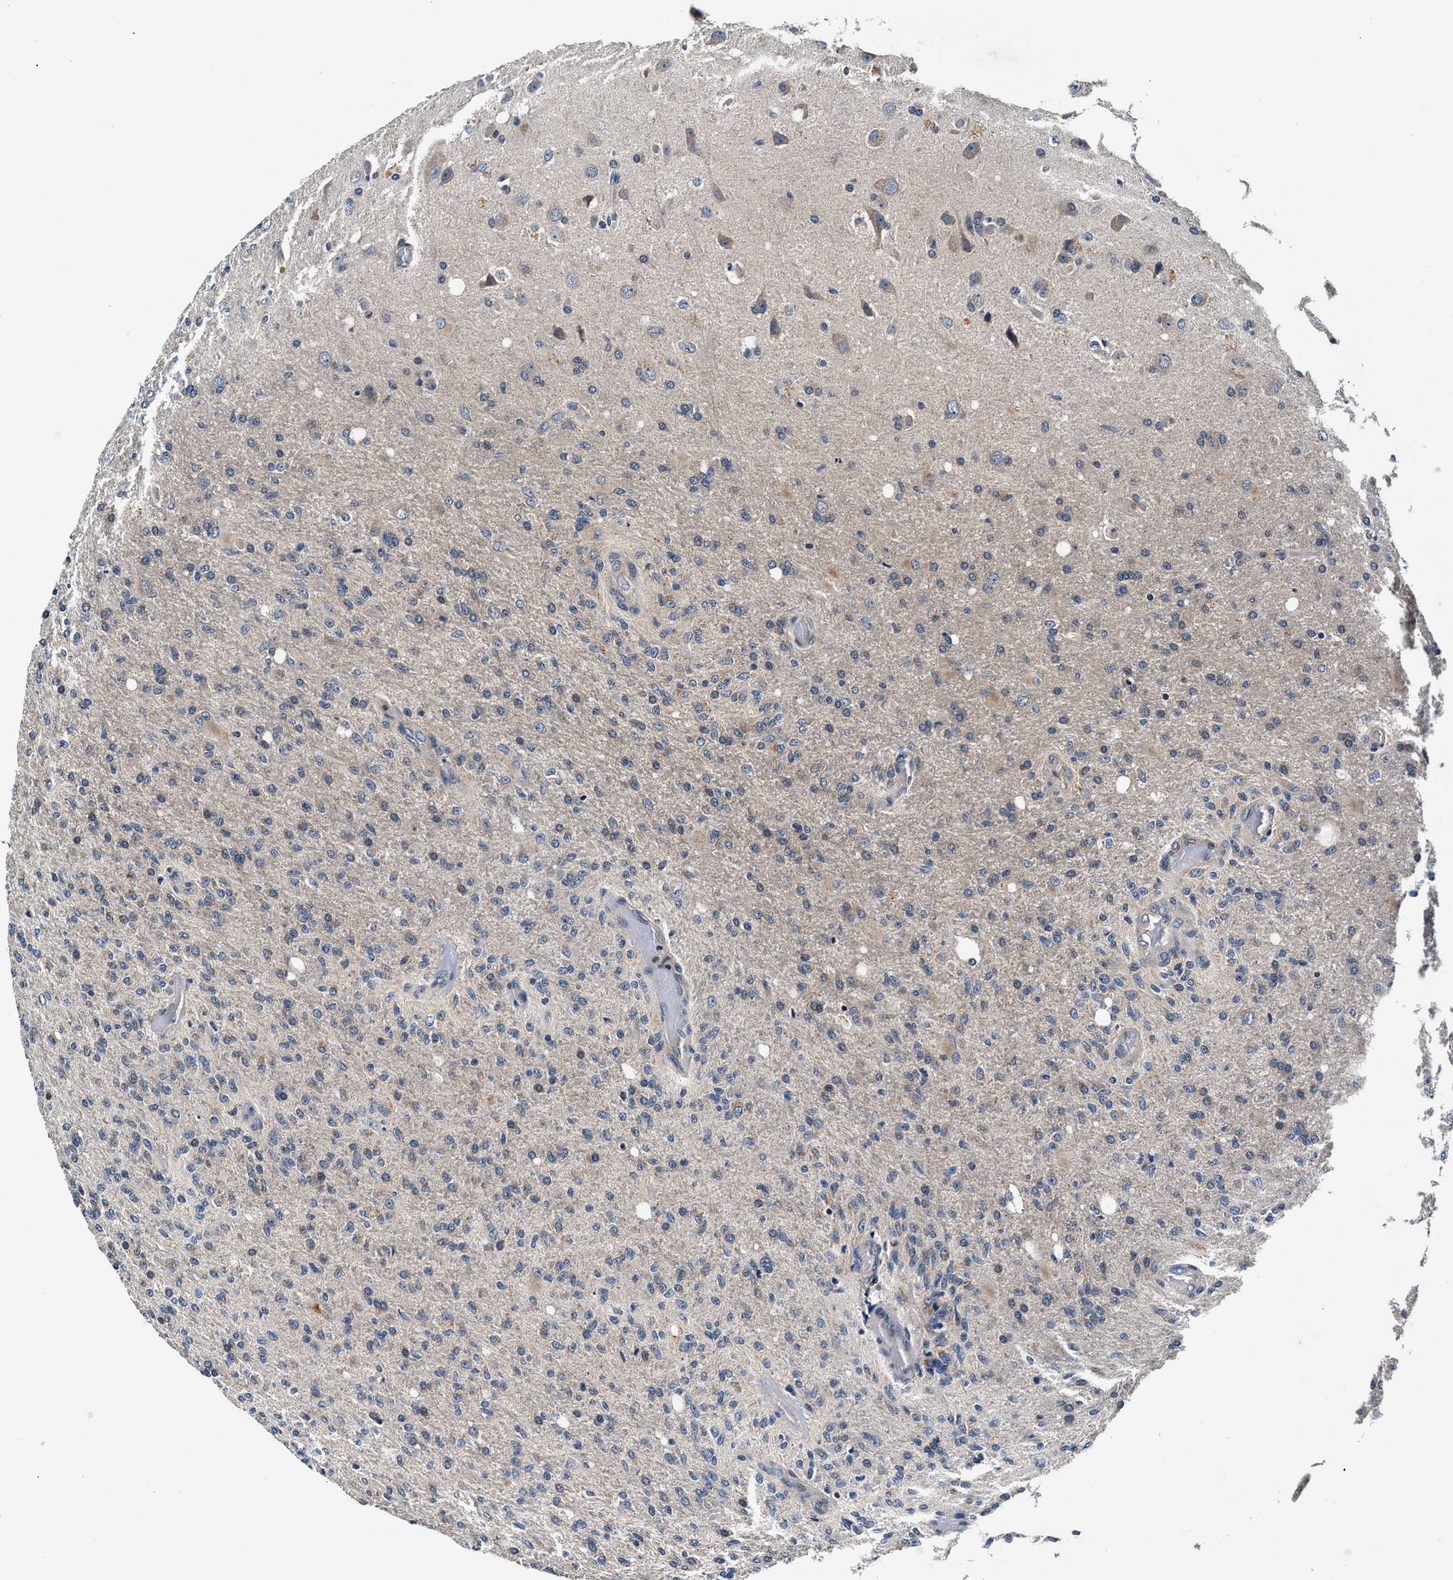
{"staining": {"intensity": "weak", "quantity": "25%-75%", "location": "cytoplasmic/membranous"}, "tissue": "glioma", "cell_type": "Tumor cells", "image_type": "cancer", "snomed": [{"axis": "morphology", "description": "Normal tissue, NOS"}, {"axis": "morphology", "description": "Glioma, malignant, High grade"}, {"axis": "topography", "description": "Cerebral cortex"}], "caption": "About 25%-75% of tumor cells in glioma show weak cytoplasmic/membranous protein staining as visualized by brown immunohistochemical staining.", "gene": "IMMT", "patient": {"sex": "male", "age": 77}}